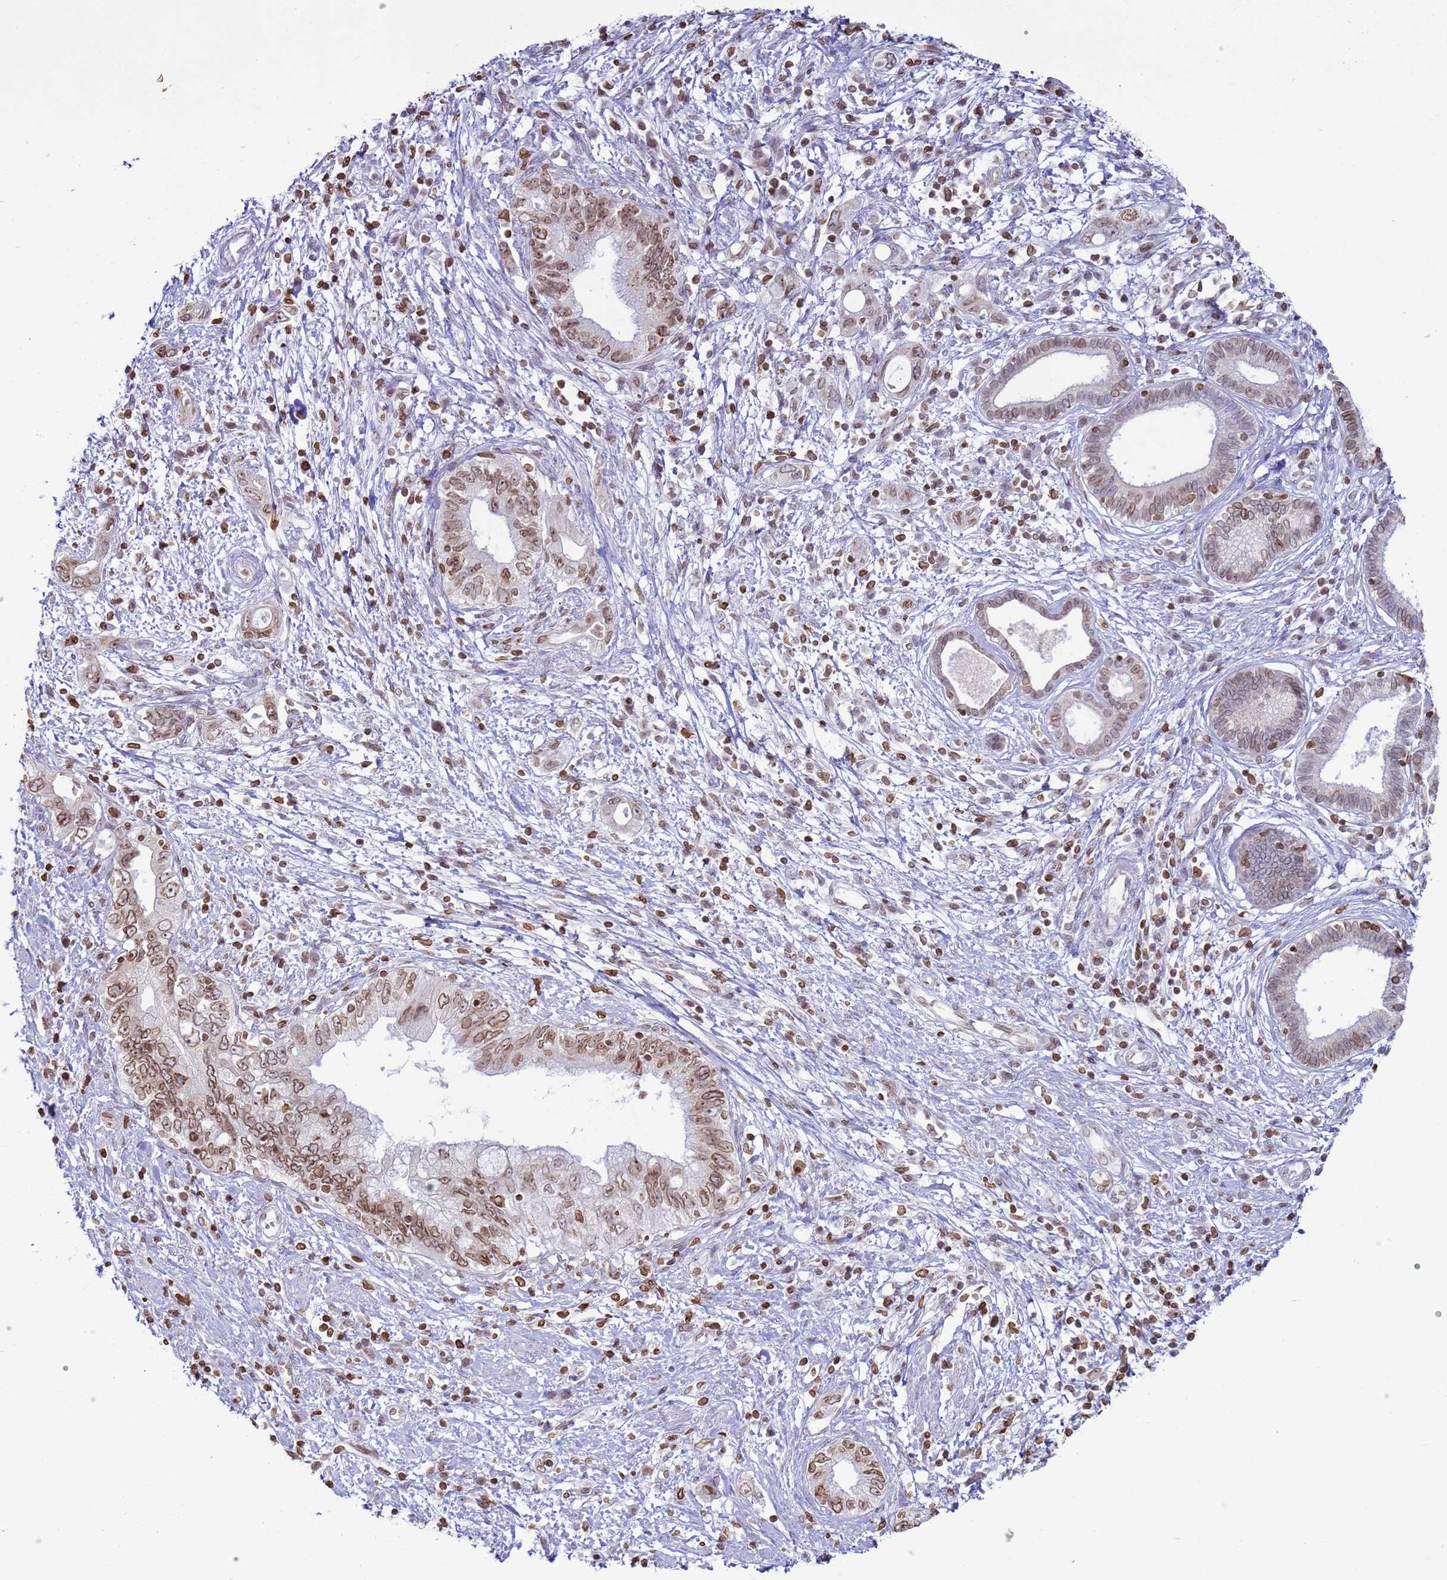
{"staining": {"intensity": "moderate", "quantity": "25%-75%", "location": "cytoplasmic/membranous,nuclear"}, "tissue": "pancreatic cancer", "cell_type": "Tumor cells", "image_type": "cancer", "snomed": [{"axis": "morphology", "description": "Adenocarcinoma, NOS"}, {"axis": "topography", "description": "Pancreas"}], "caption": "The immunohistochemical stain highlights moderate cytoplasmic/membranous and nuclear positivity in tumor cells of pancreatic adenocarcinoma tissue. (DAB (3,3'-diaminobenzidine) = brown stain, brightfield microscopy at high magnification).", "gene": "DHX37", "patient": {"sex": "female", "age": 73}}